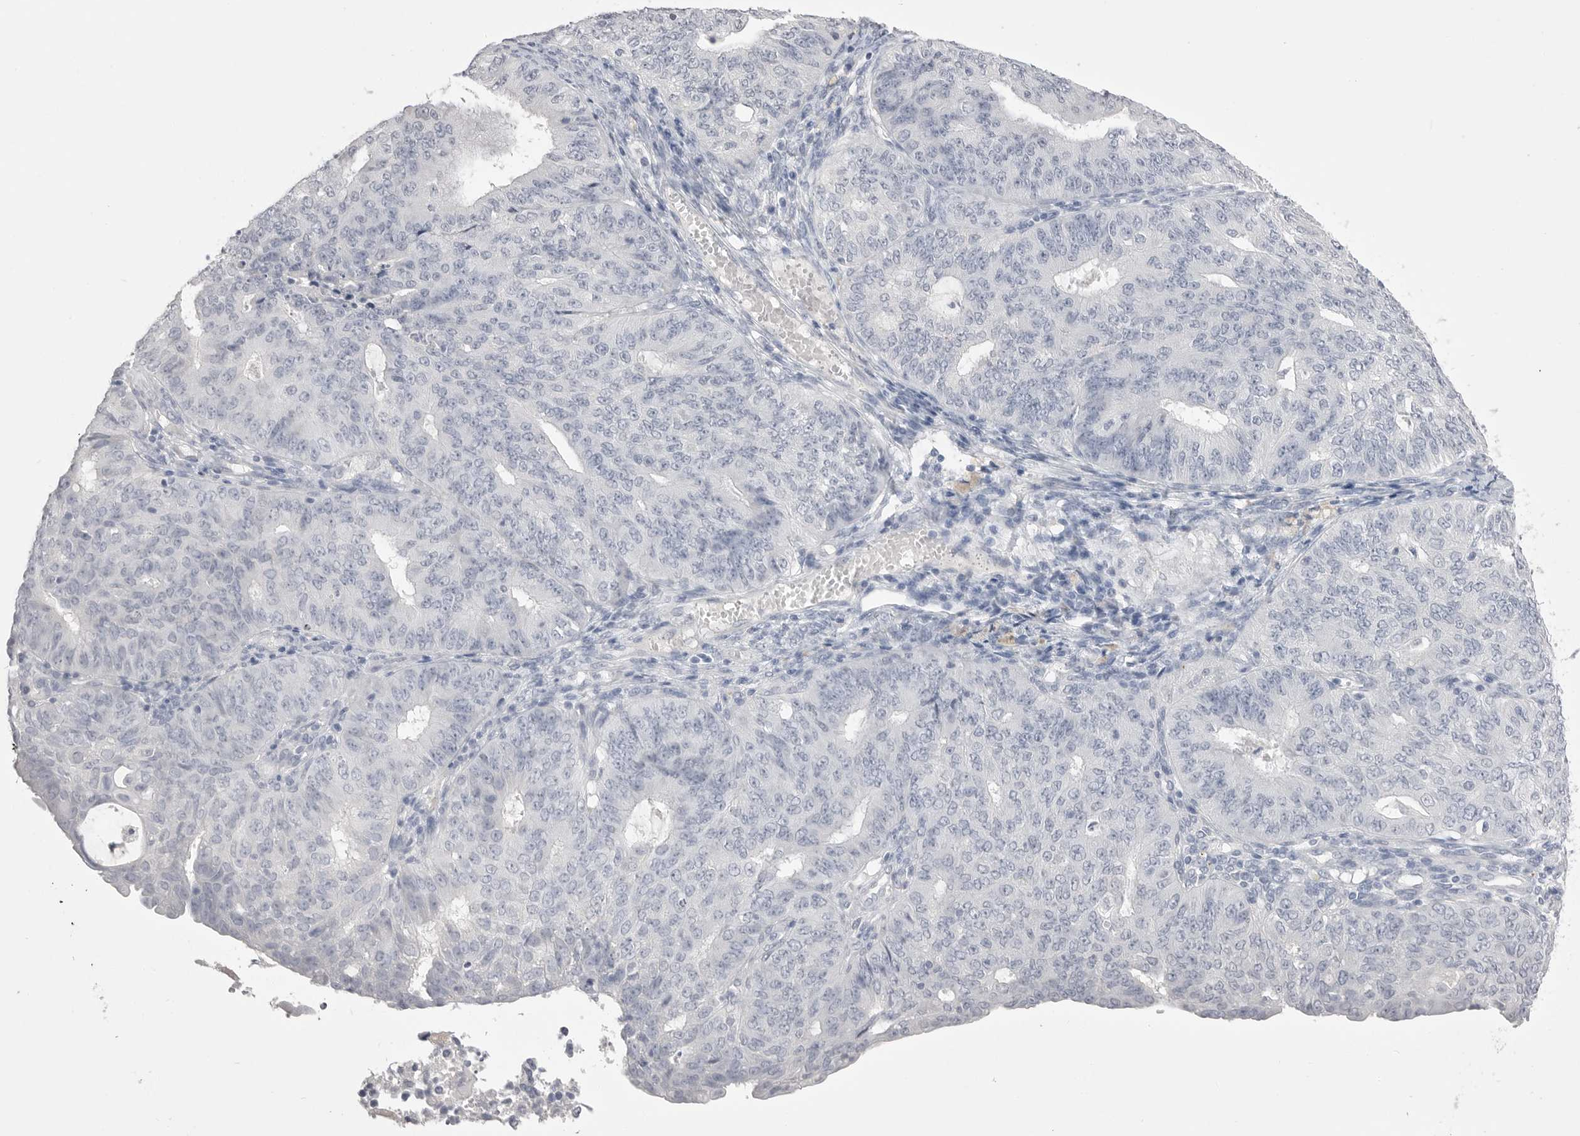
{"staining": {"intensity": "negative", "quantity": "none", "location": "none"}, "tissue": "endometrial cancer", "cell_type": "Tumor cells", "image_type": "cancer", "snomed": [{"axis": "morphology", "description": "Adenocarcinoma, NOS"}, {"axis": "topography", "description": "Endometrium"}], "caption": "Tumor cells are negative for protein expression in human endometrial cancer. The staining was performed using DAB to visualize the protein expression in brown, while the nuclei were stained in blue with hematoxylin (Magnification: 20x).", "gene": "CPB1", "patient": {"sex": "female", "age": 32}}